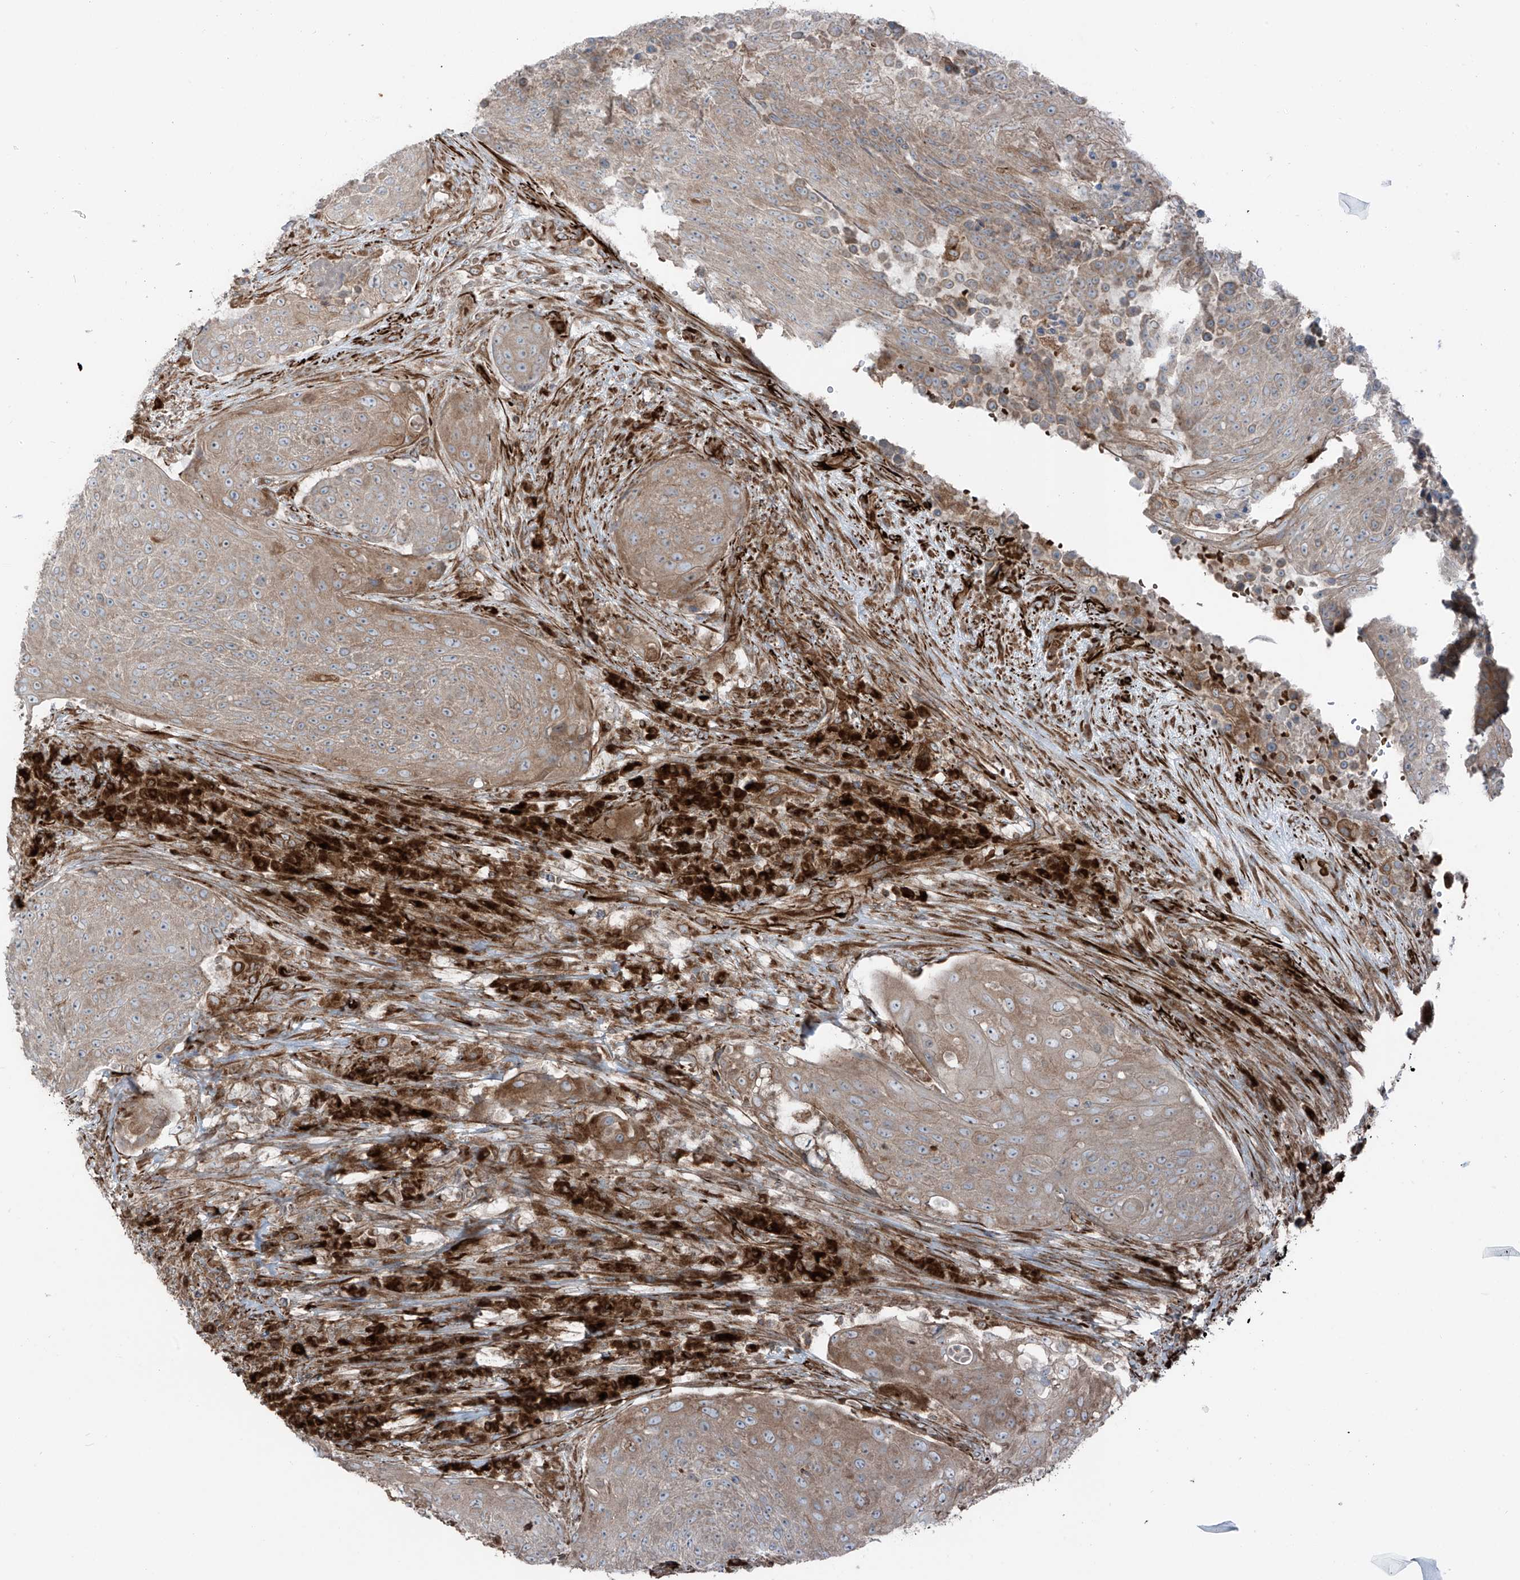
{"staining": {"intensity": "weak", "quantity": "25%-75%", "location": "cytoplasmic/membranous"}, "tissue": "urothelial cancer", "cell_type": "Tumor cells", "image_type": "cancer", "snomed": [{"axis": "morphology", "description": "Urothelial carcinoma, High grade"}, {"axis": "topography", "description": "Urinary bladder"}], "caption": "Weak cytoplasmic/membranous protein positivity is appreciated in about 25%-75% of tumor cells in urothelial cancer.", "gene": "ERLEC1", "patient": {"sex": "female", "age": 63}}